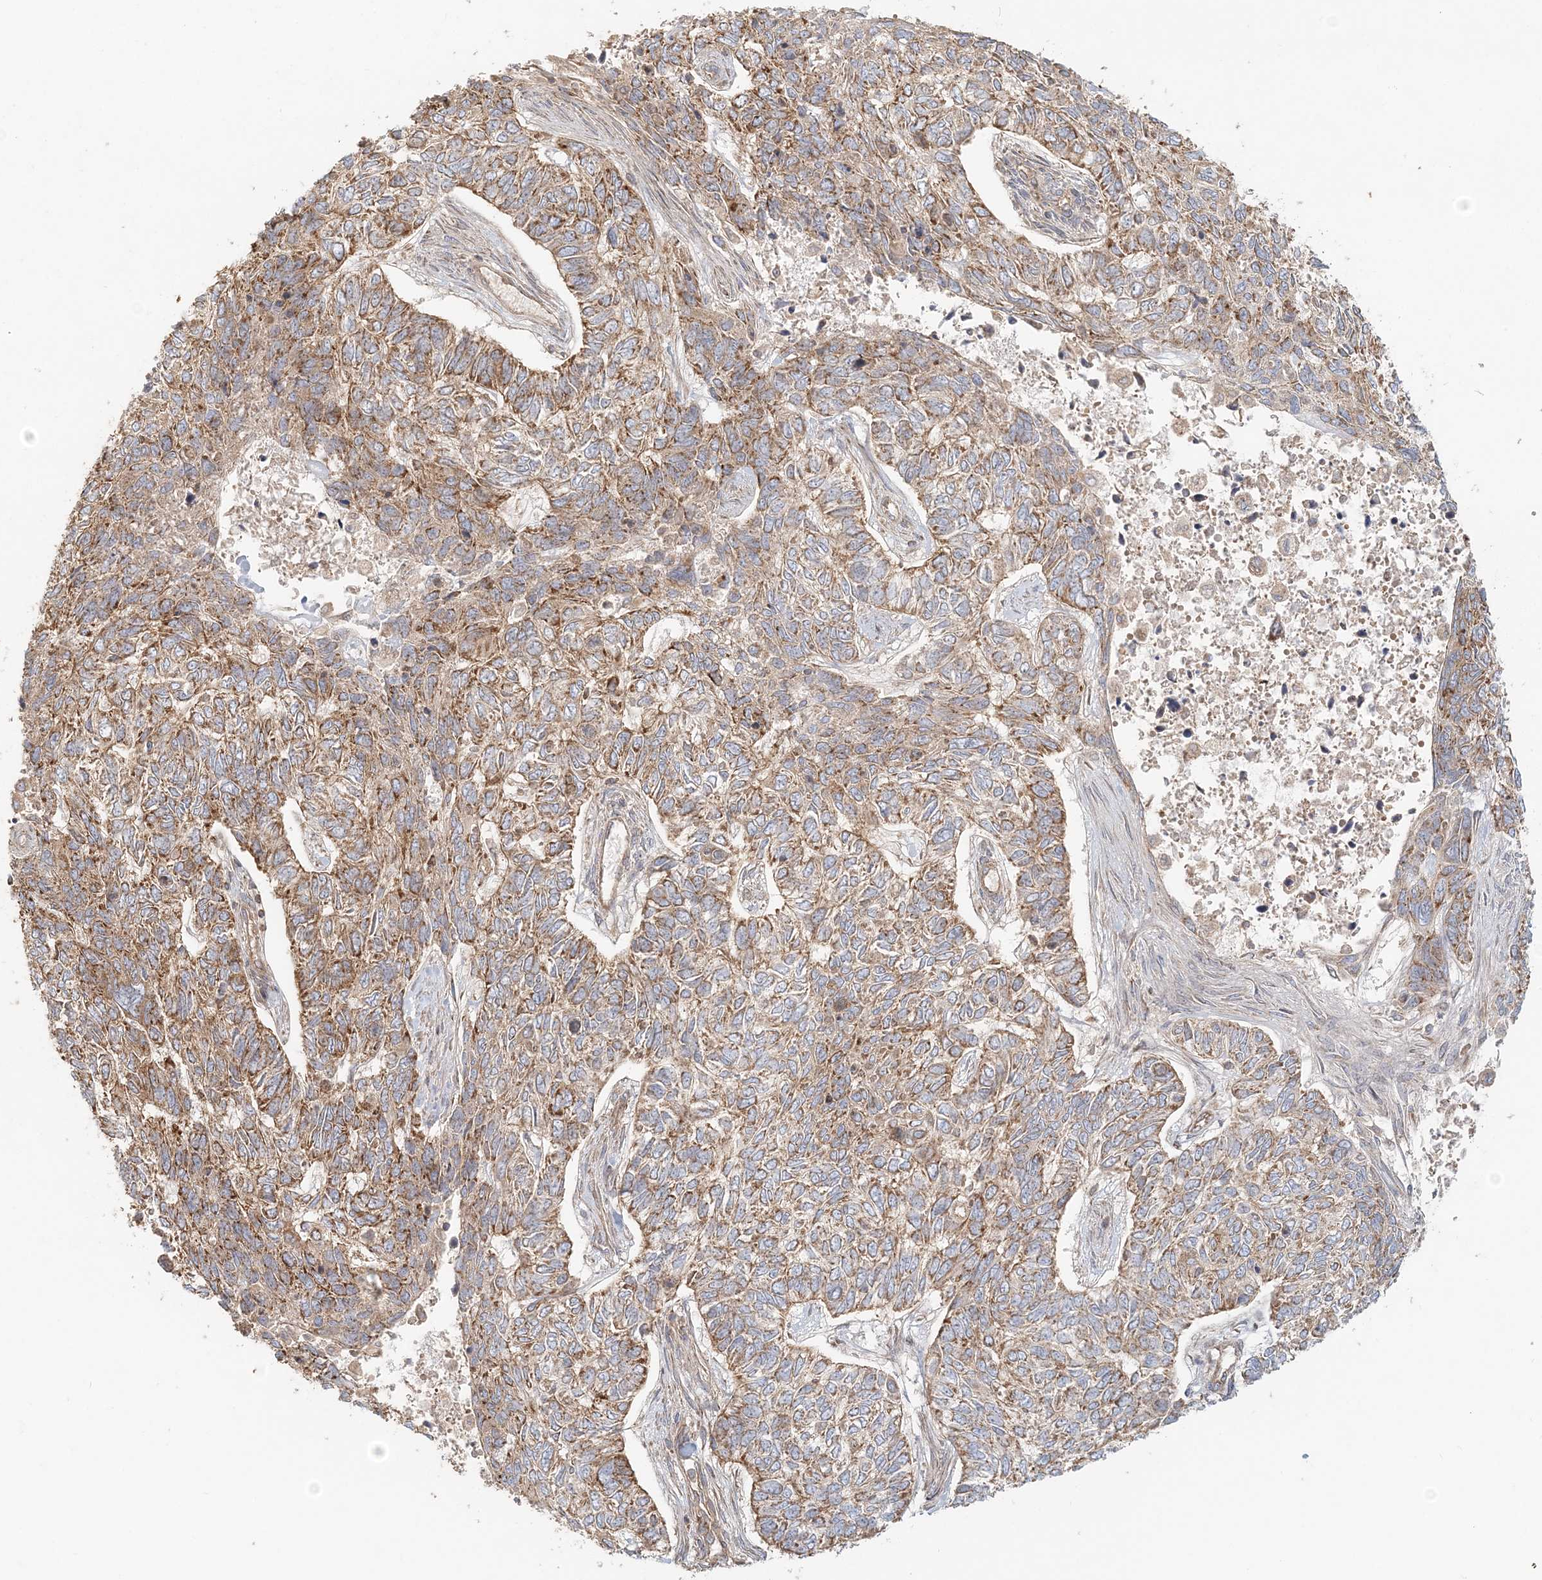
{"staining": {"intensity": "moderate", "quantity": ">75%", "location": "cytoplasmic/membranous"}, "tissue": "skin cancer", "cell_type": "Tumor cells", "image_type": "cancer", "snomed": [{"axis": "morphology", "description": "Basal cell carcinoma"}, {"axis": "topography", "description": "Skin"}], "caption": "An immunohistochemistry photomicrograph of neoplastic tissue is shown. Protein staining in brown highlights moderate cytoplasmic/membranous positivity in basal cell carcinoma (skin) within tumor cells.", "gene": "KIAA0232", "patient": {"sex": "female", "age": 65}}